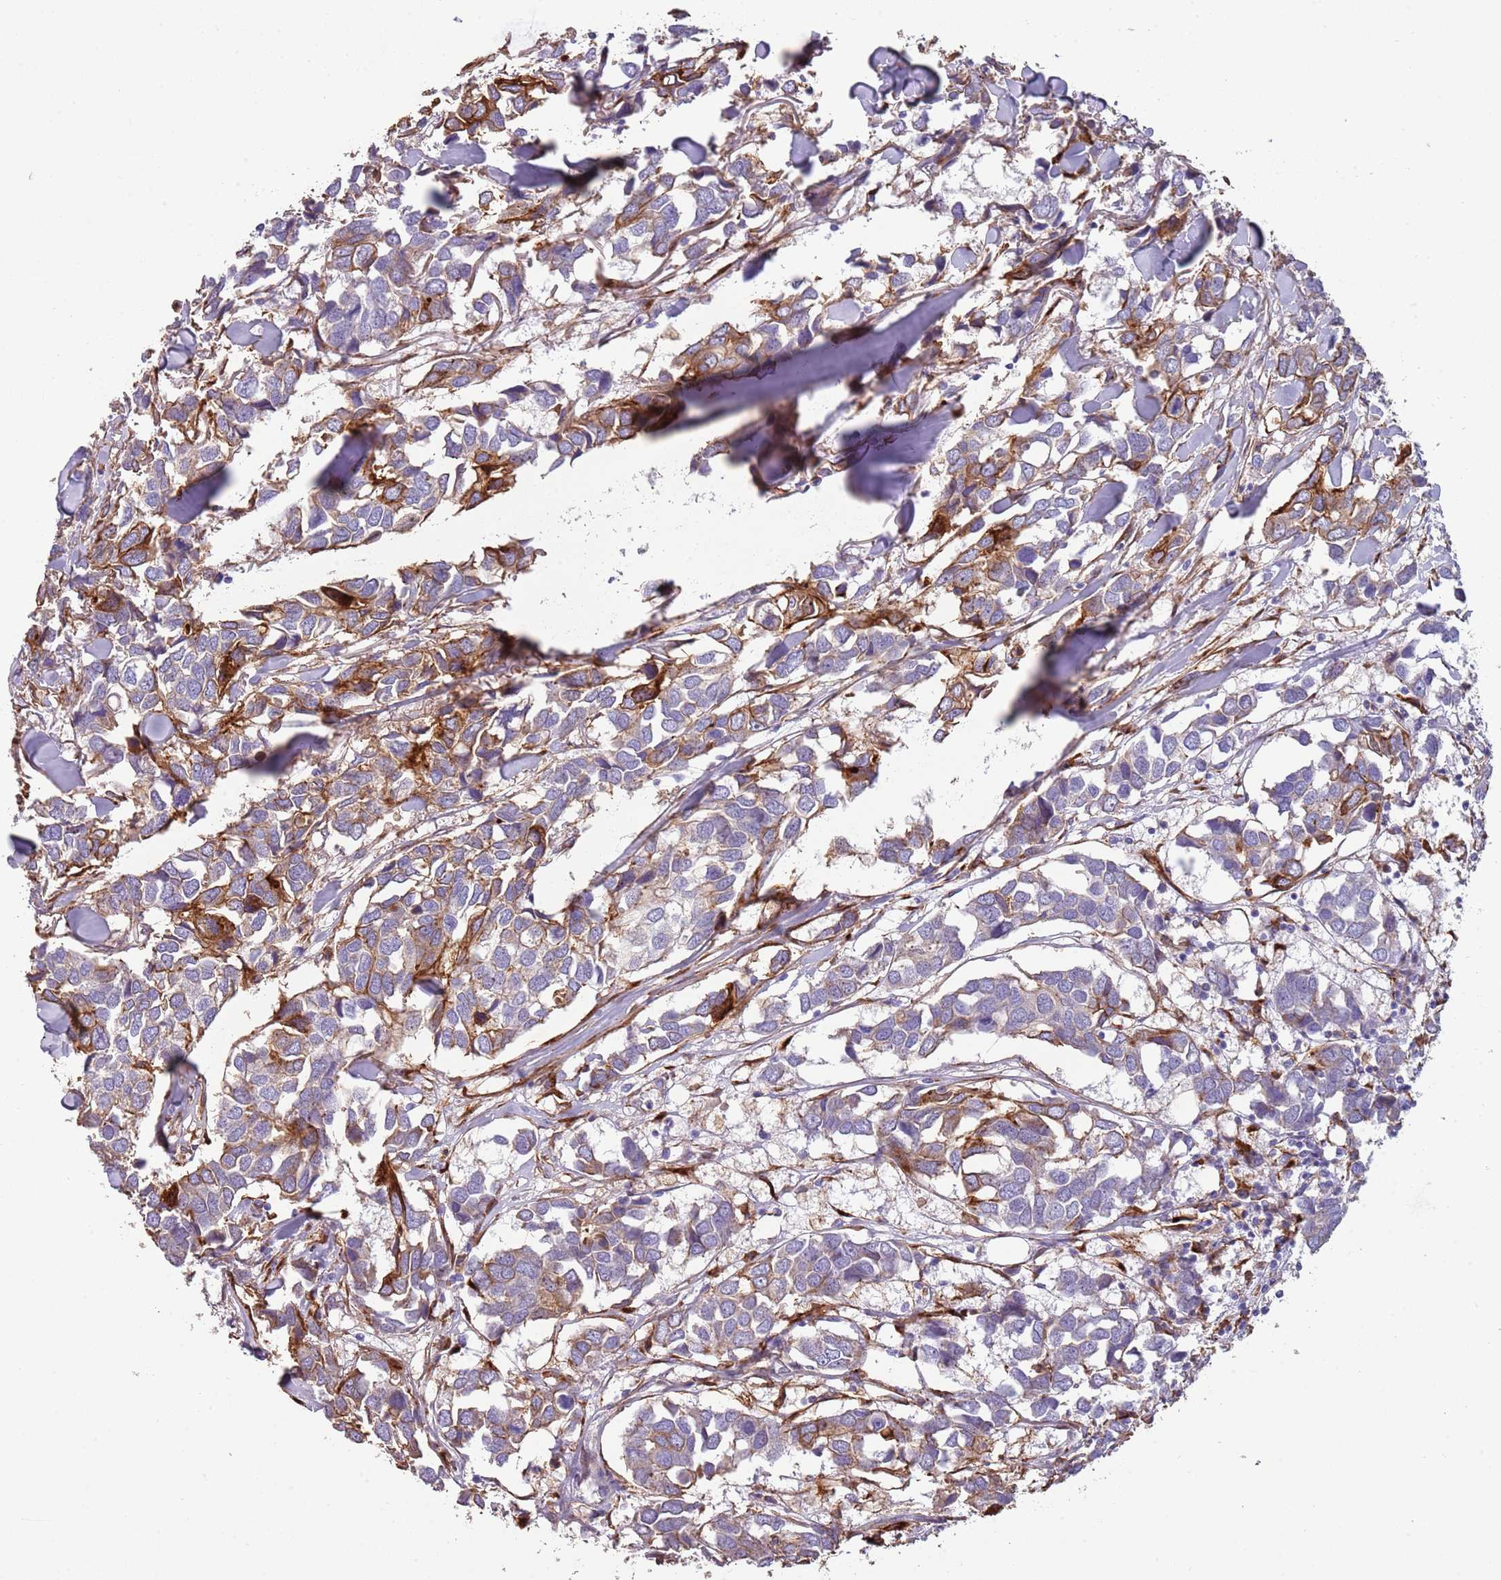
{"staining": {"intensity": "strong", "quantity": "<25%", "location": "cytoplasmic/membranous"}, "tissue": "breast cancer", "cell_type": "Tumor cells", "image_type": "cancer", "snomed": [{"axis": "morphology", "description": "Duct carcinoma"}, {"axis": "topography", "description": "Breast"}], "caption": "An image of human infiltrating ductal carcinoma (breast) stained for a protein displays strong cytoplasmic/membranous brown staining in tumor cells.", "gene": "NBPF3", "patient": {"sex": "female", "age": 83}}